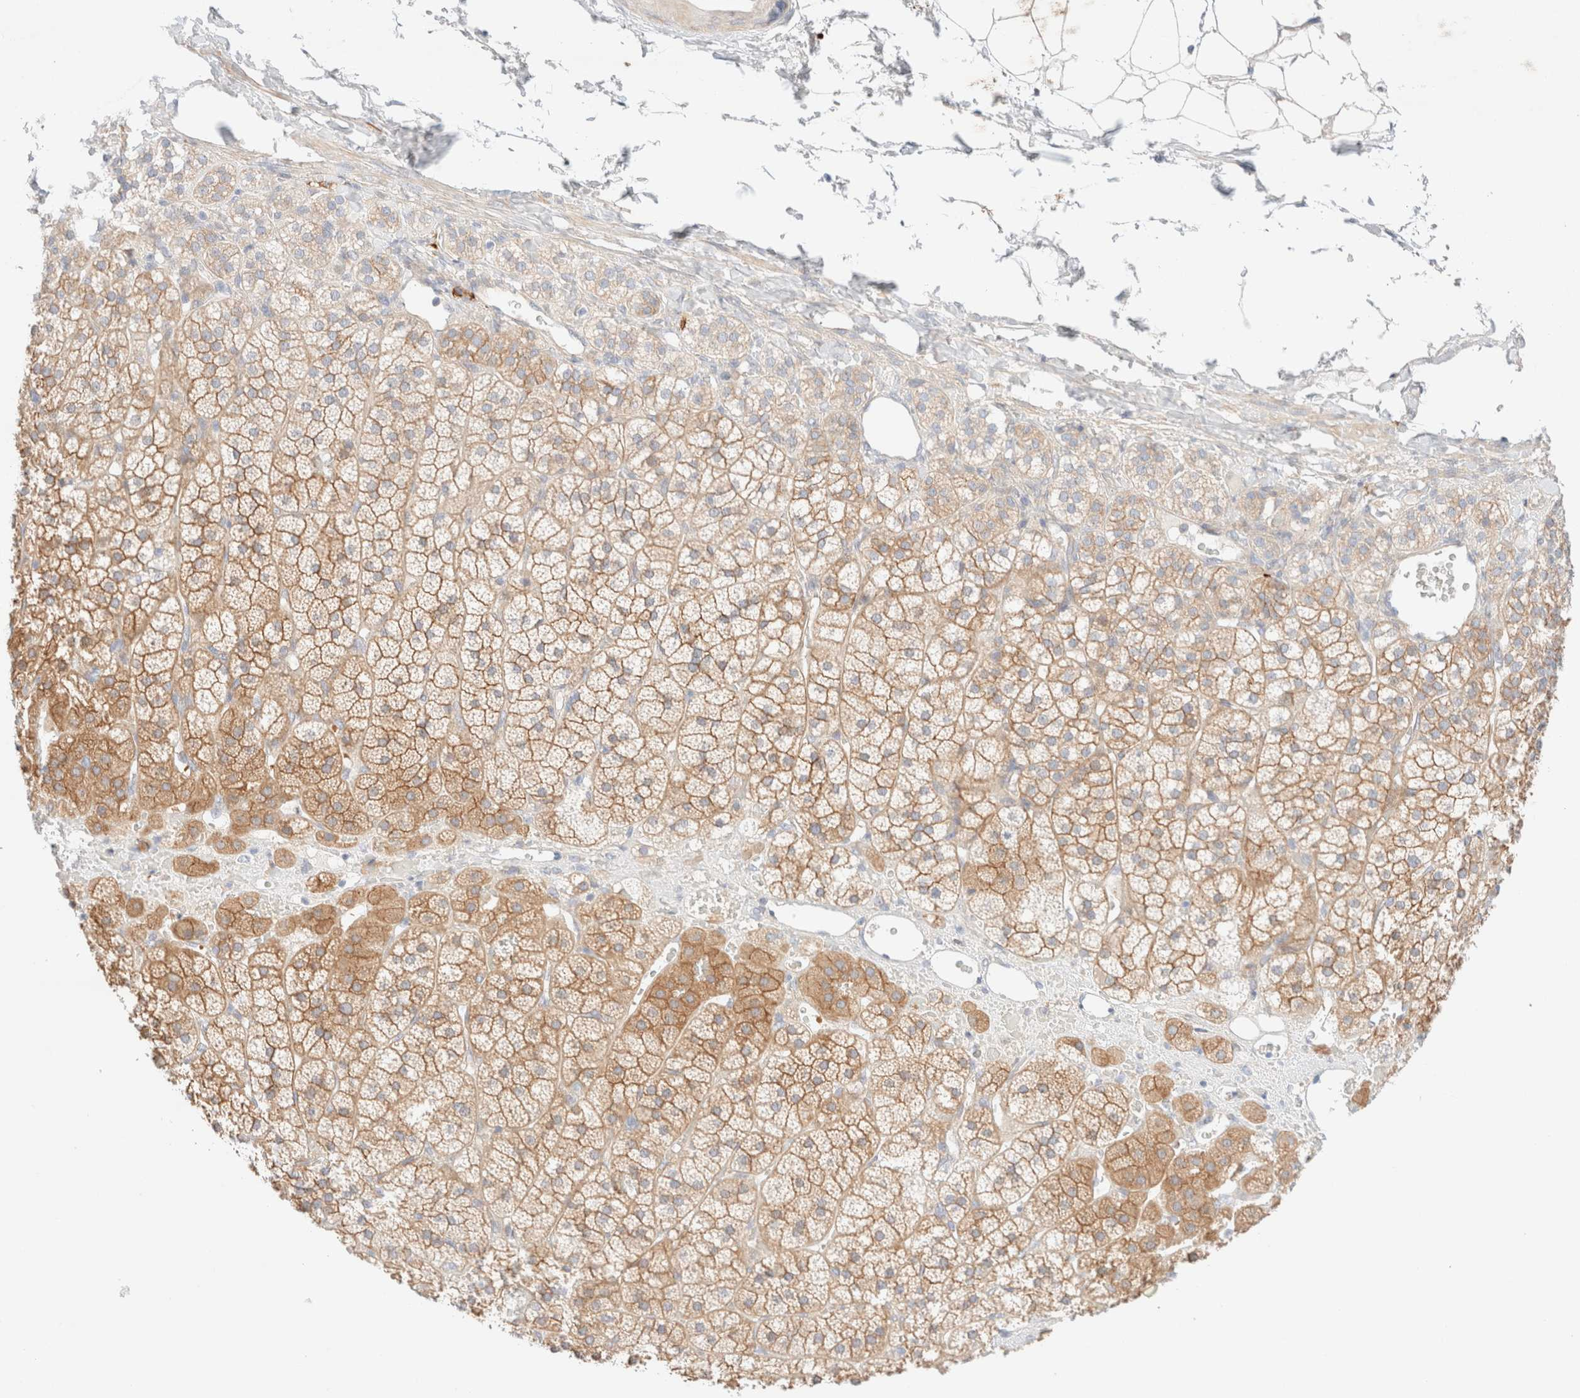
{"staining": {"intensity": "moderate", "quantity": ">75%", "location": "cytoplasmic/membranous"}, "tissue": "adrenal gland", "cell_type": "Glandular cells", "image_type": "normal", "snomed": [{"axis": "morphology", "description": "Normal tissue, NOS"}, {"axis": "topography", "description": "Adrenal gland"}], "caption": "Immunohistochemical staining of normal adrenal gland demonstrates moderate cytoplasmic/membranous protein positivity in about >75% of glandular cells.", "gene": "NIBAN2", "patient": {"sex": "female", "age": 44}}